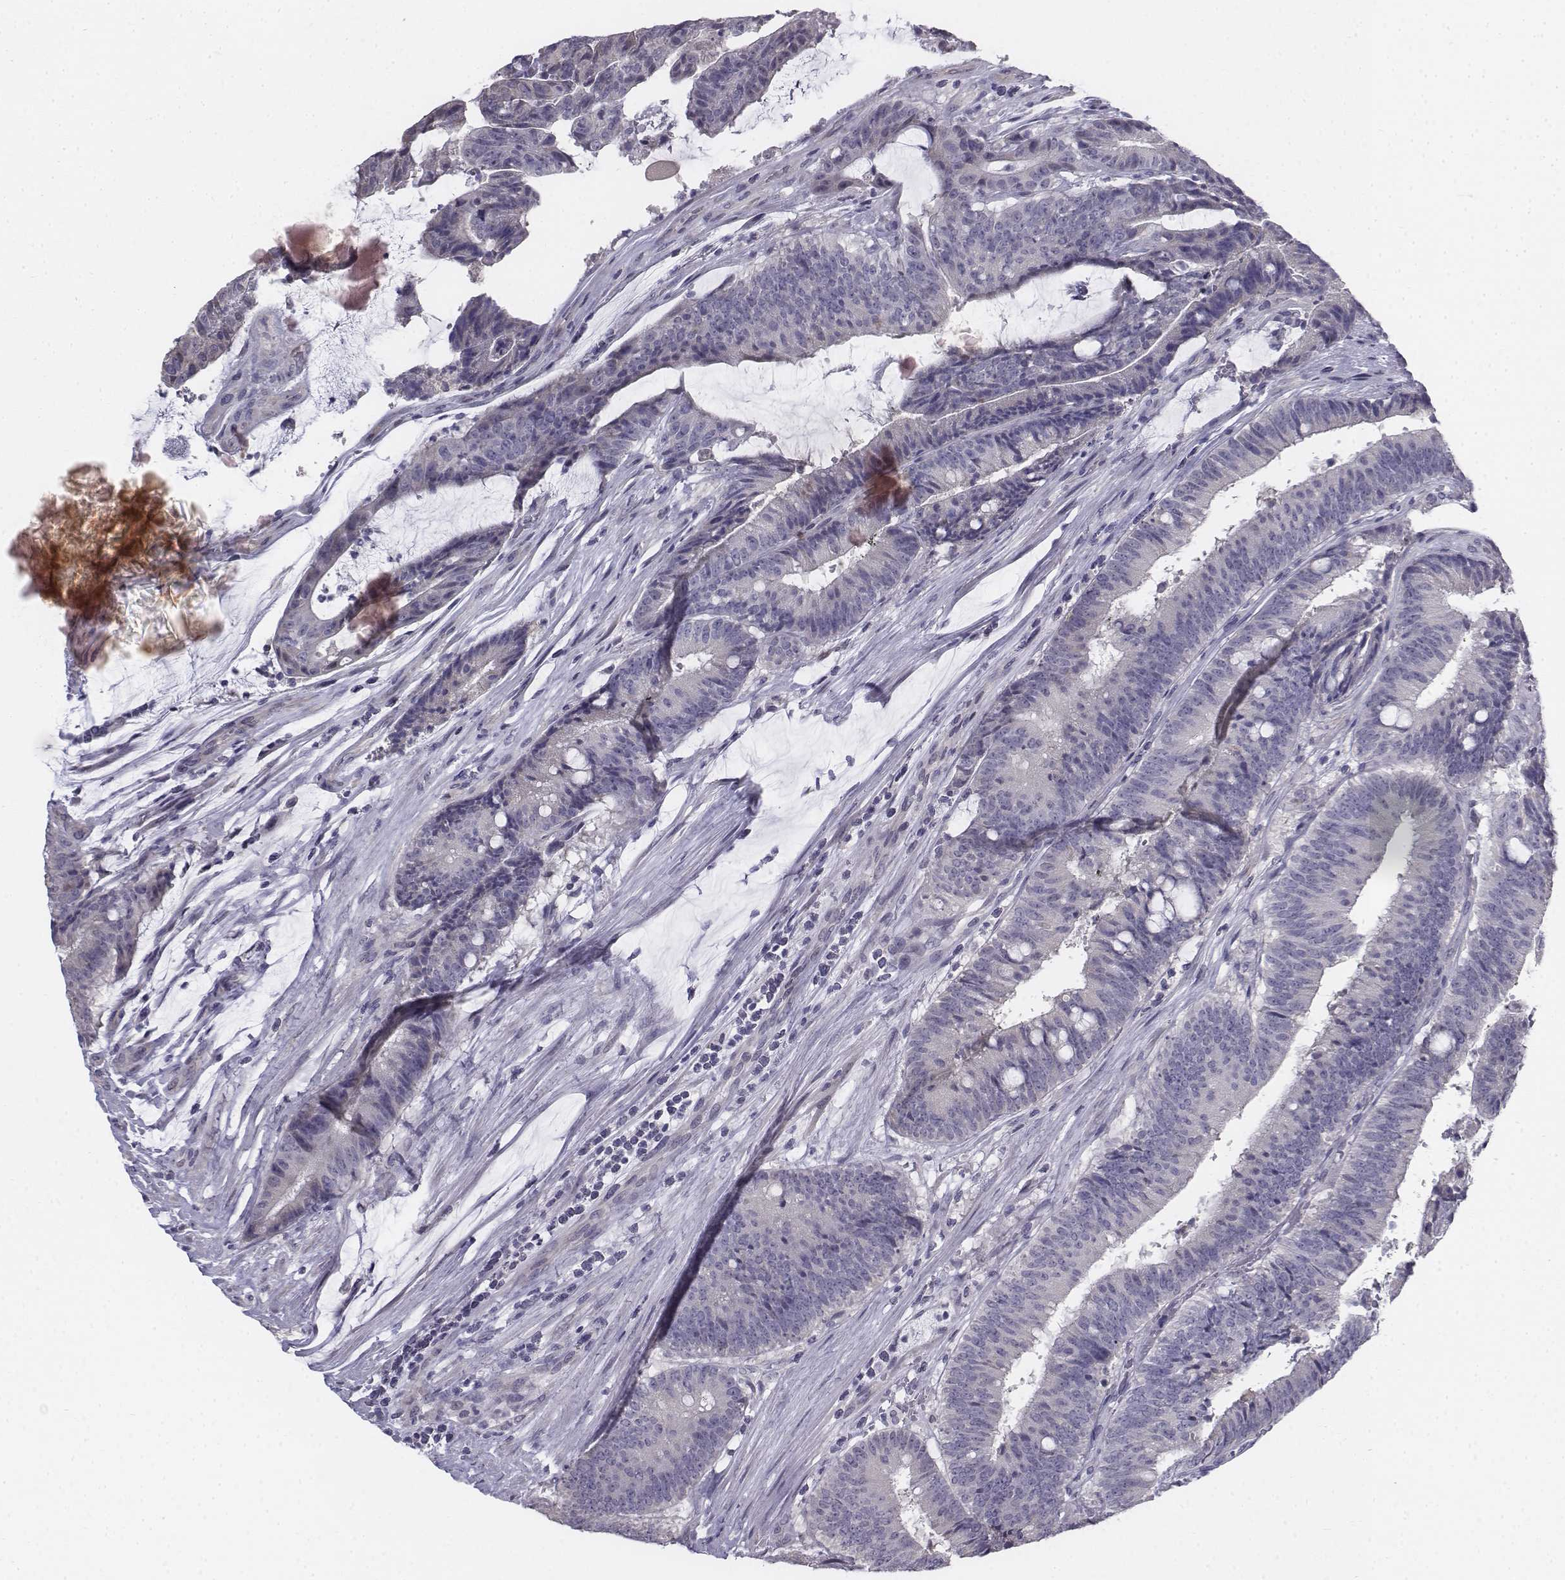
{"staining": {"intensity": "negative", "quantity": "none", "location": "none"}, "tissue": "colorectal cancer", "cell_type": "Tumor cells", "image_type": "cancer", "snomed": [{"axis": "morphology", "description": "Adenocarcinoma, NOS"}, {"axis": "topography", "description": "Colon"}], "caption": "An image of human colorectal cancer is negative for staining in tumor cells.", "gene": "PENK", "patient": {"sex": "female", "age": 43}}